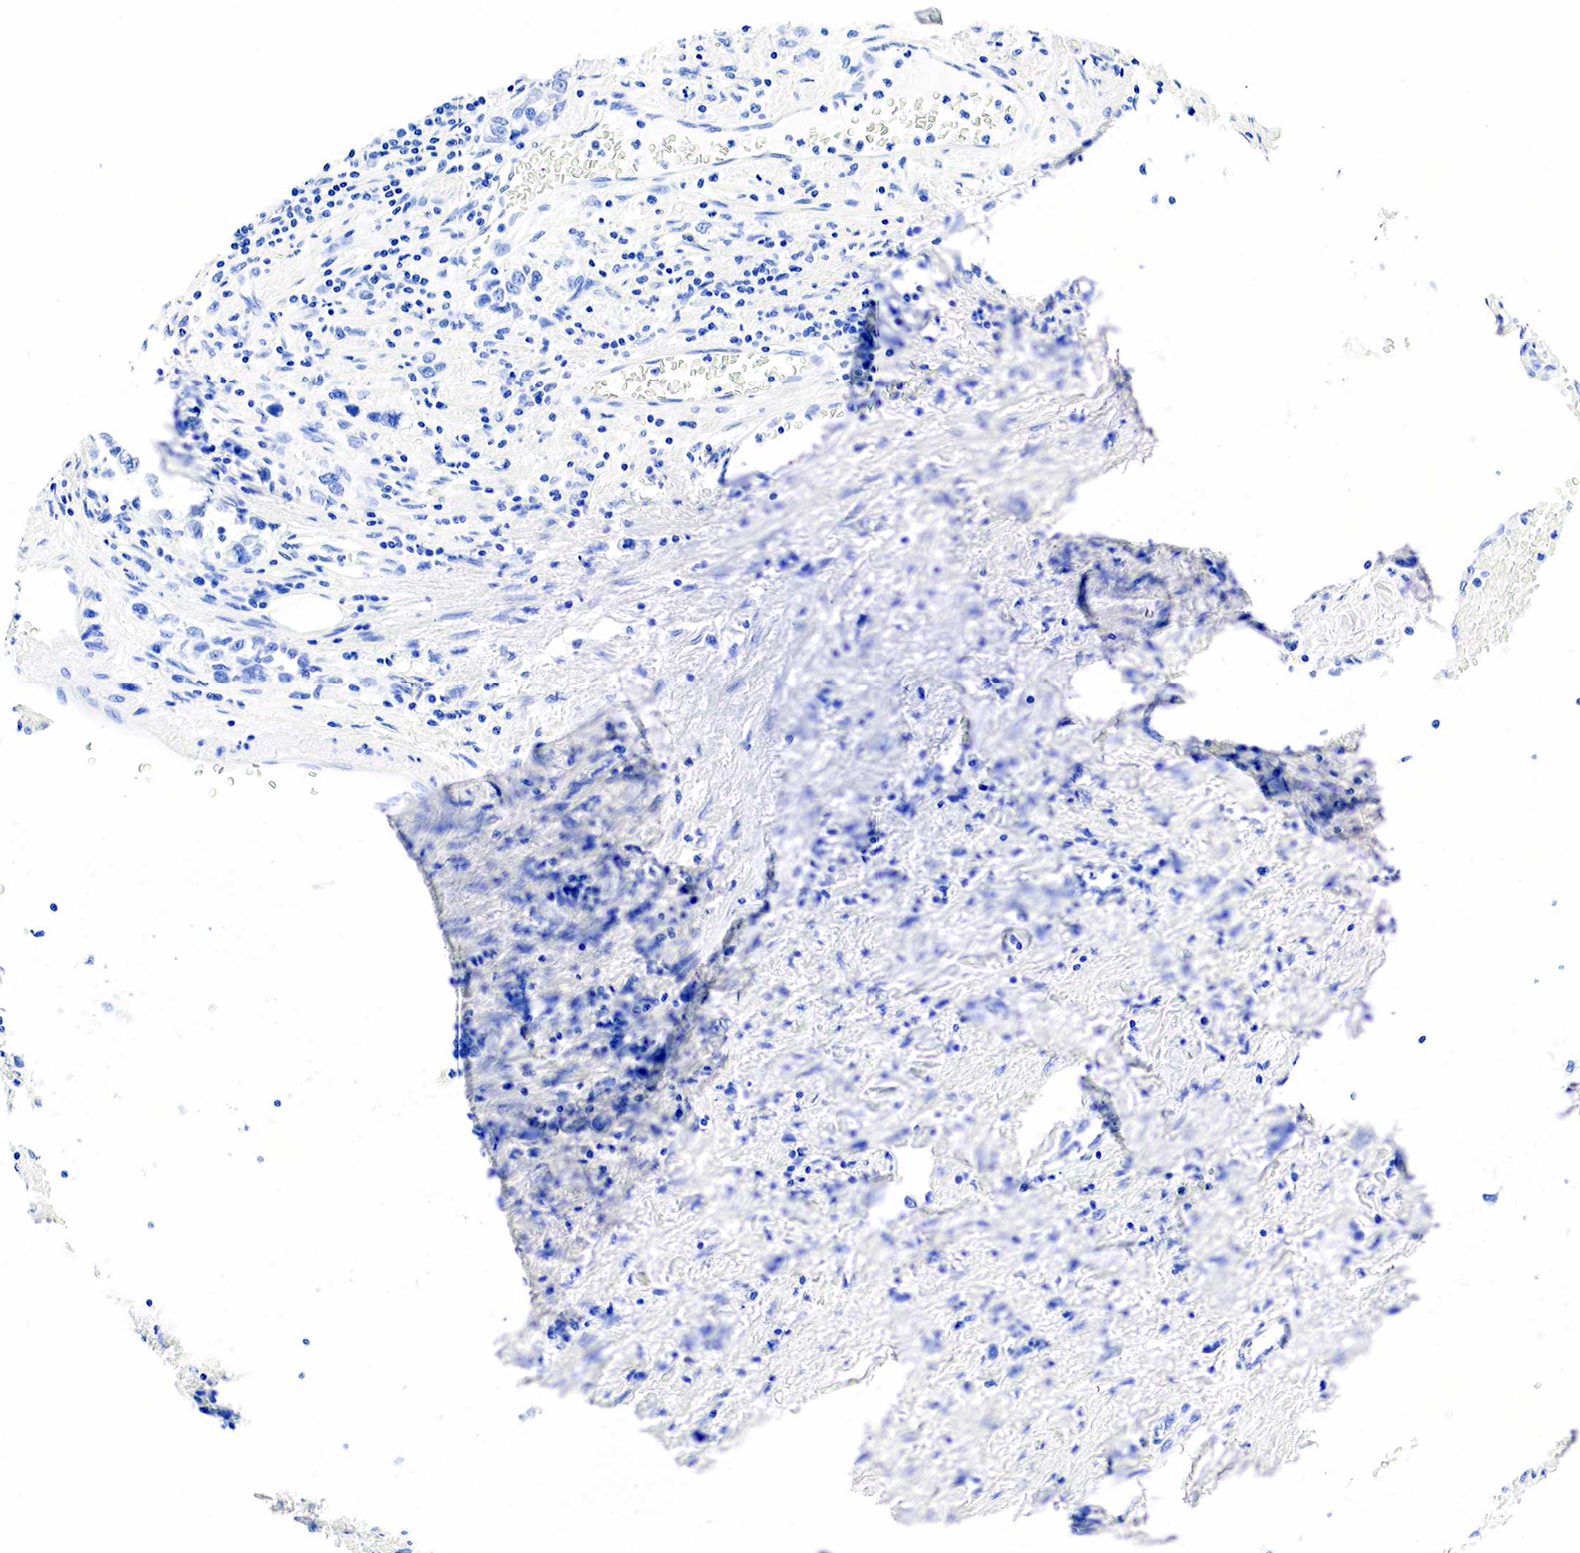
{"staining": {"intensity": "negative", "quantity": "none", "location": "none"}, "tissue": "stomach cancer", "cell_type": "Tumor cells", "image_type": "cancer", "snomed": [{"axis": "morphology", "description": "Adenocarcinoma, NOS"}, {"axis": "topography", "description": "Stomach, upper"}], "caption": "Tumor cells are negative for brown protein staining in adenocarcinoma (stomach).", "gene": "CHGA", "patient": {"sex": "male", "age": 76}}